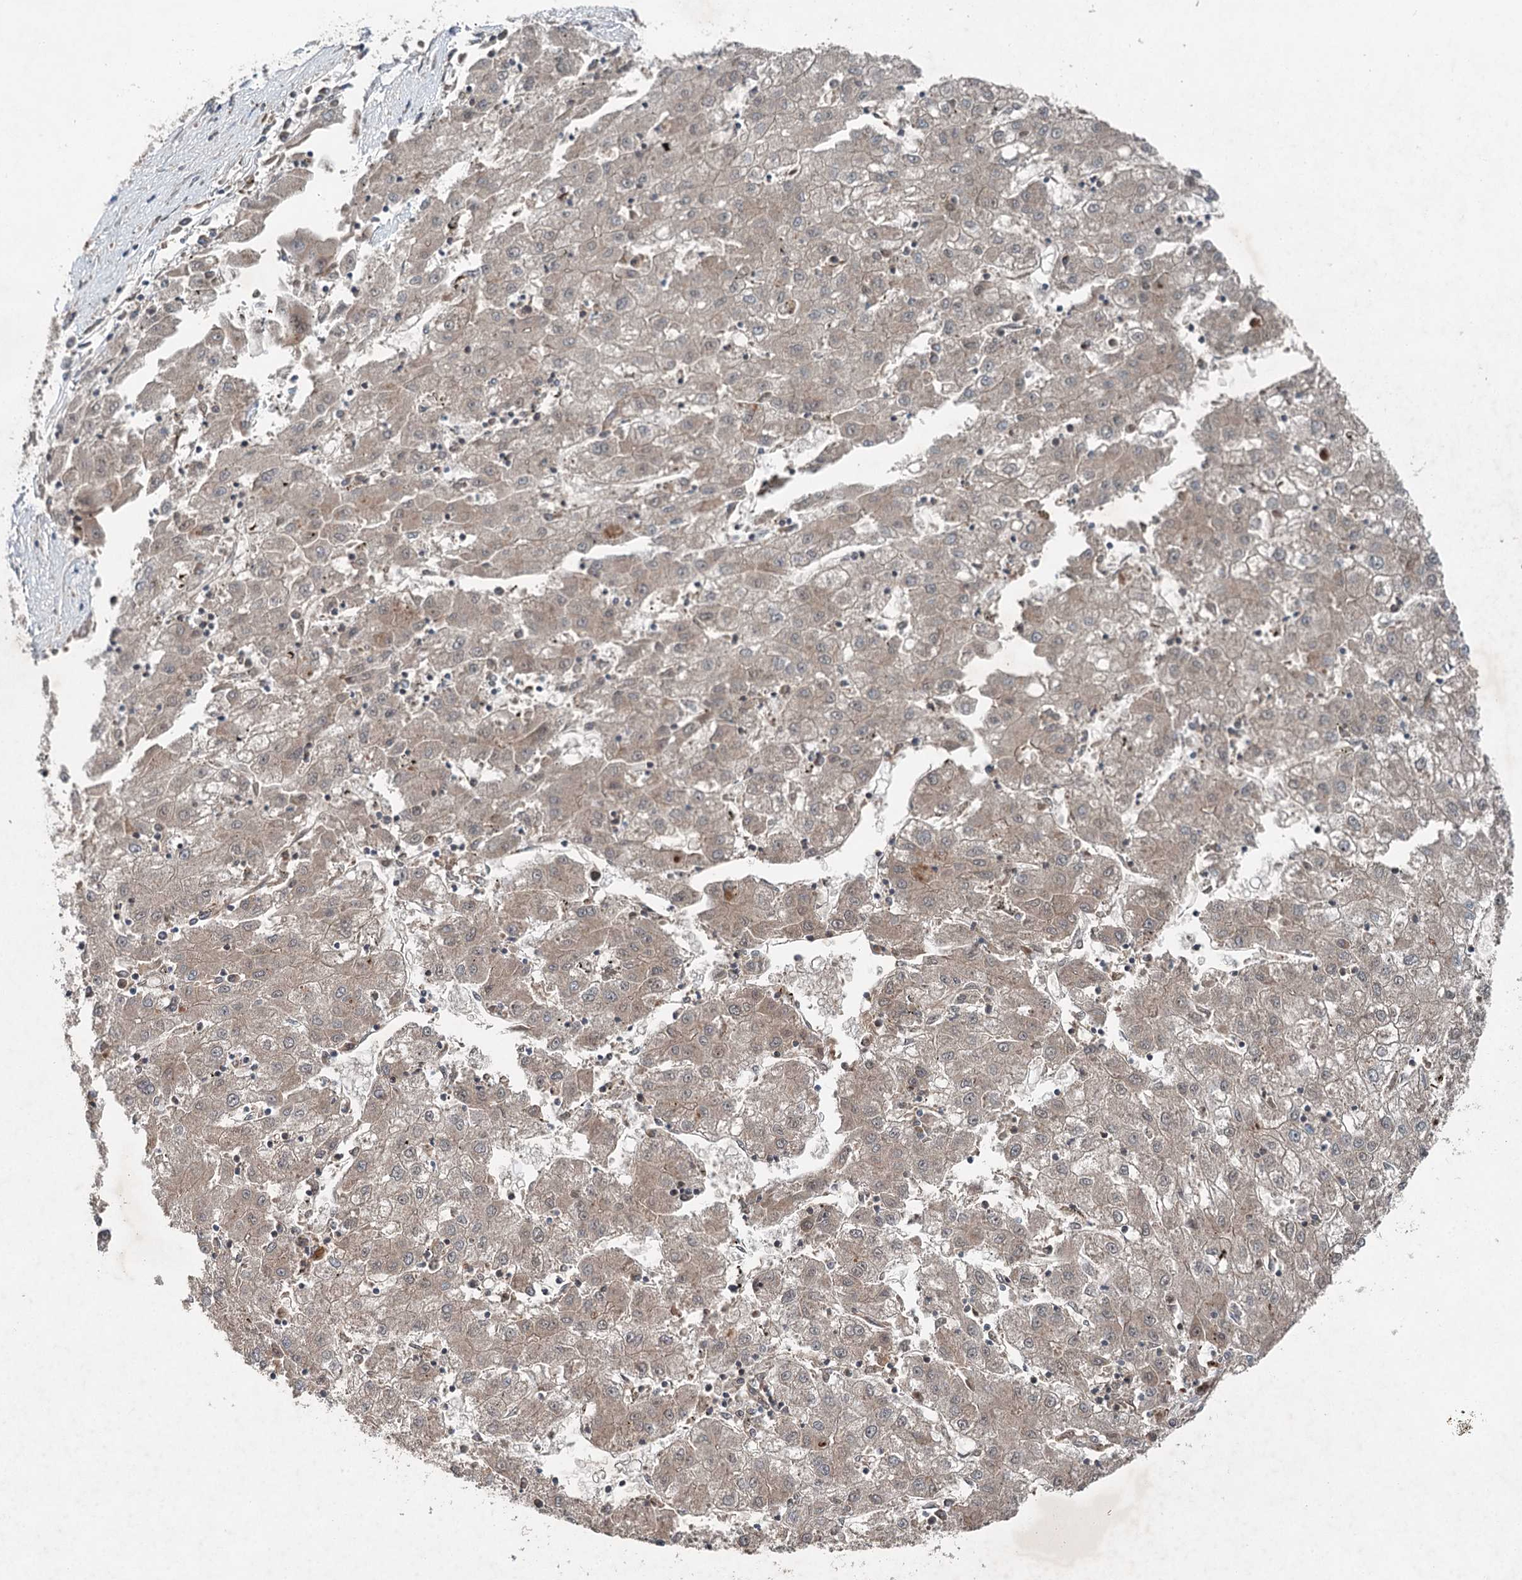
{"staining": {"intensity": "weak", "quantity": ">75%", "location": "cytoplasmic/membranous"}, "tissue": "liver cancer", "cell_type": "Tumor cells", "image_type": "cancer", "snomed": [{"axis": "morphology", "description": "Carcinoma, Hepatocellular, NOS"}, {"axis": "topography", "description": "Liver"}], "caption": "Protein staining reveals weak cytoplasmic/membranous staining in approximately >75% of tumor cells in liver cancer (hepatocellular carcinoma). (DAB = brown stain, brightfield microscopy at high magnification).", "gene": "CHCHD5", "patient": {"sex": "male", "age": 72}}